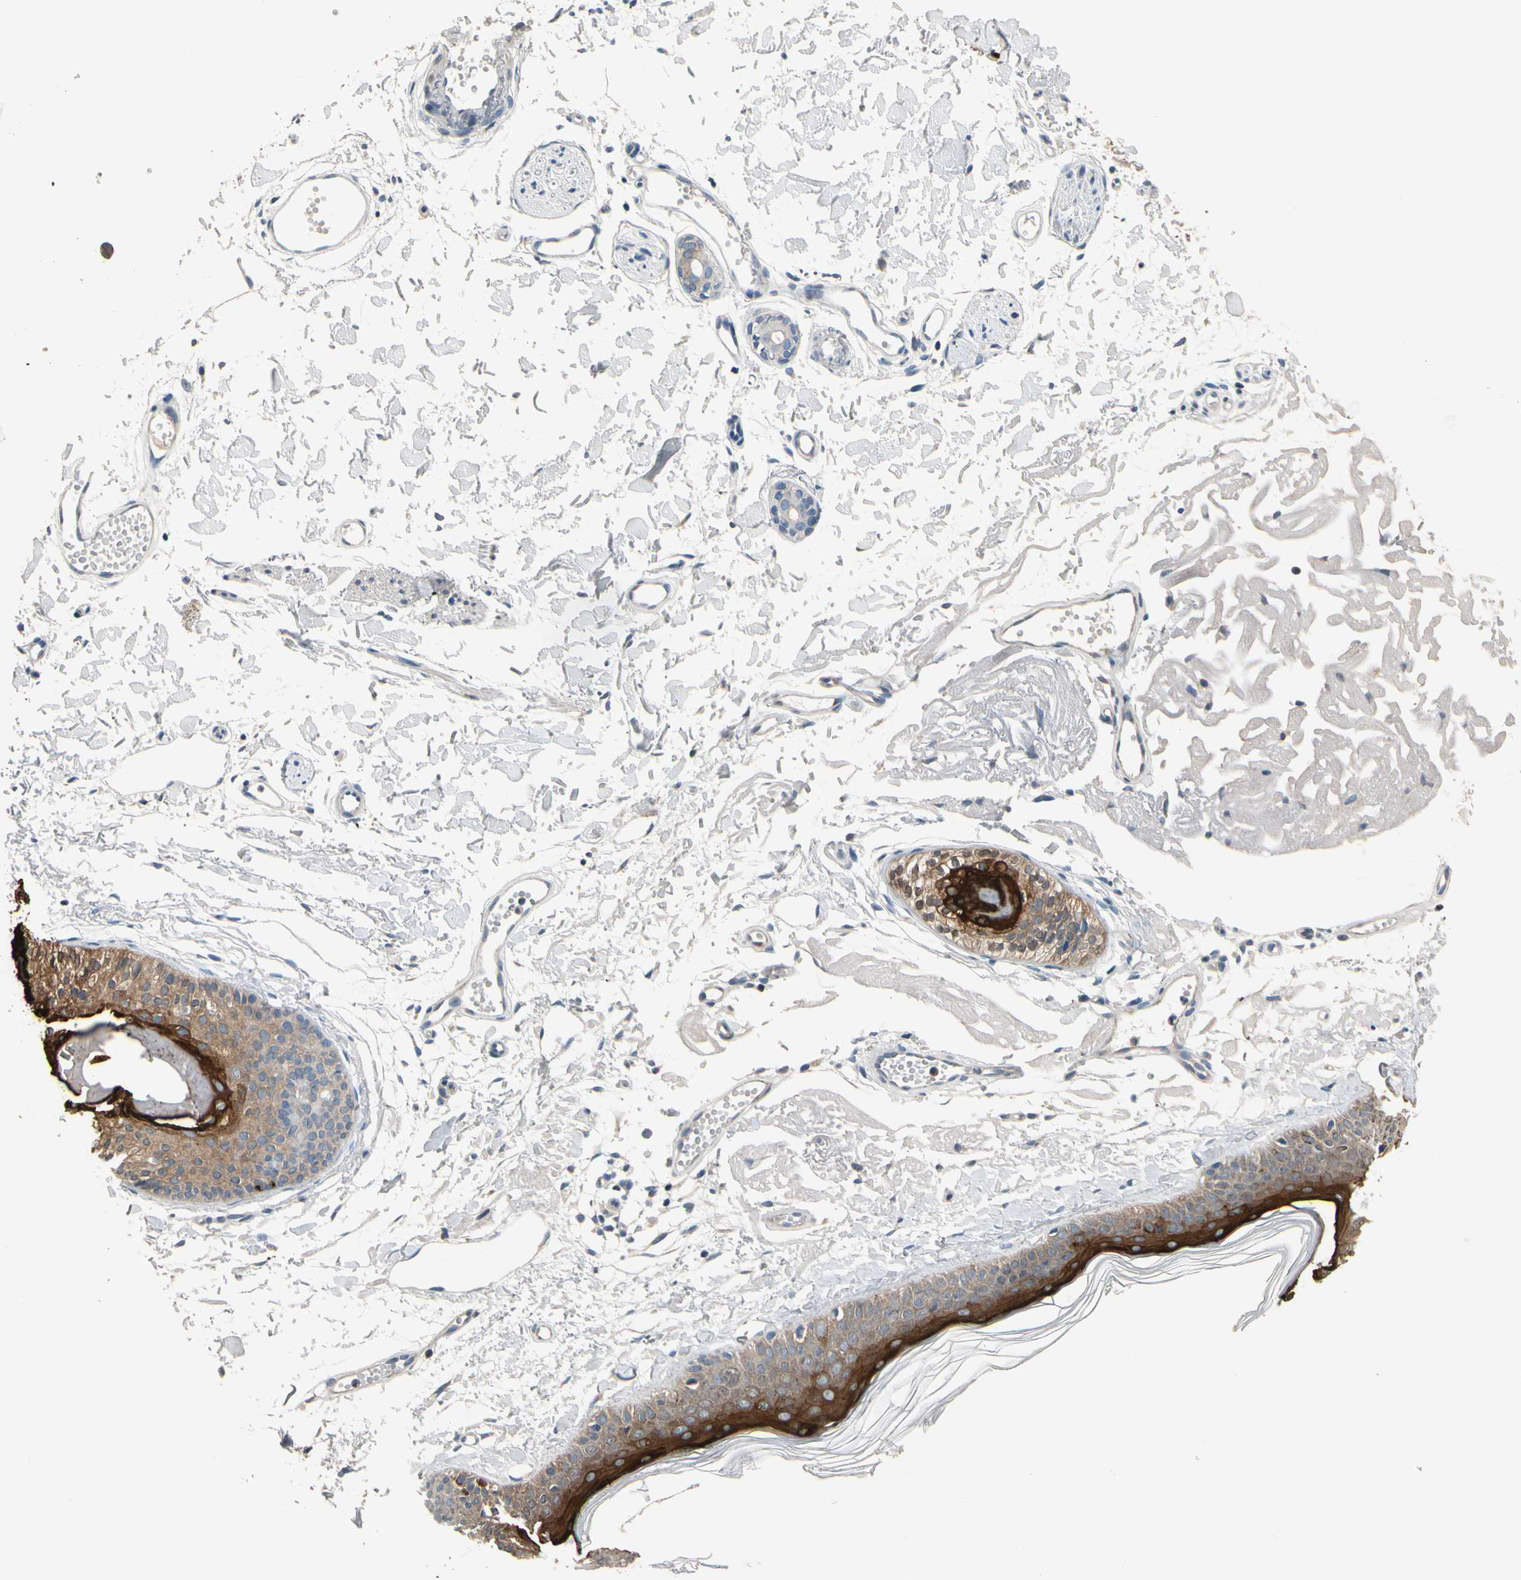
{"staining": {"intensity": "negative", "quantity": "none", "location": "none"}, "tissue": "skin", "cell_type": "Fibroblasts", "image_type": "normal", "snomed": [{"axis": "morphology", "description": "Normal tissue, NOS"}, {"axis": "topography", "description": "Skin"}], "caption": "Fibroblasts are negative for brown protein staining in unremarkable skin. (Stains: DAB immunohistochemistry (IHC) with hematoxylin counter stain, Microscopy: brightfield microscopy at high magnification).", "gene": "STK40", "patient": {"sex": "male", "age": 83}}